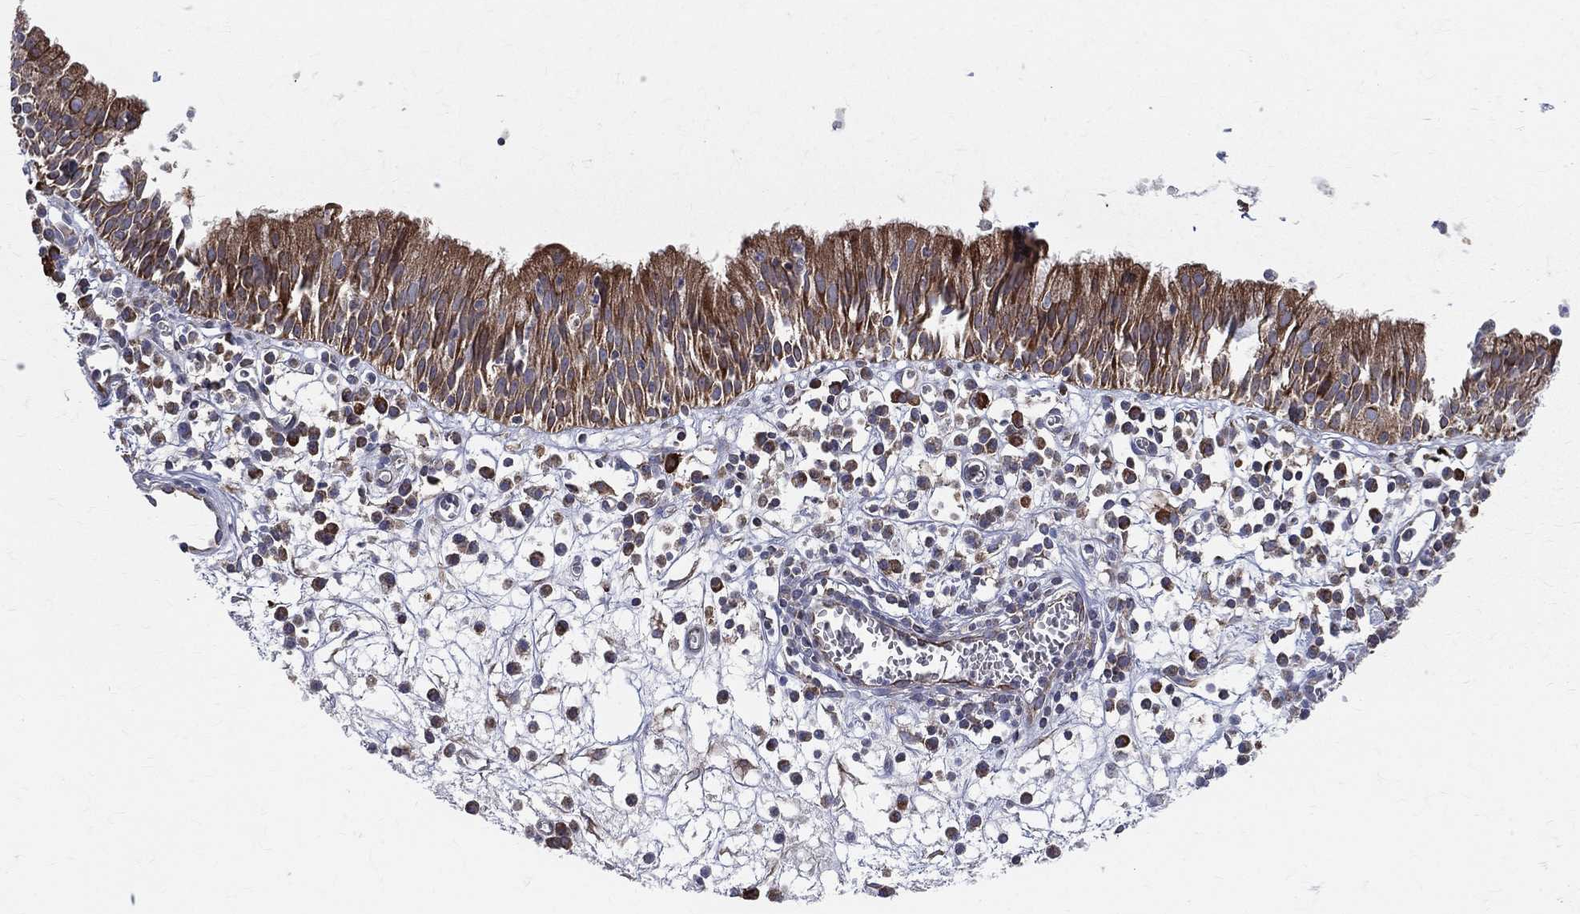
{"staining": {"intensity": "strong", "quantity": ">75%", "location": "cytoplasmic/membranous"}, "tissue": "nasopharynx", "cell_type": "Respiratory epithelial cells", "image_type": "normal", "snomed": [{"axis": "morphology", "description": "Normal tissue, NOS"}, {"axis": "topography", "description": "Nasopharynx"}], "caption": "About >75% of respiratory epithelial cells in unremarkable nasopharynx show strong cytoplasmic/membranous protein positivity as visualized by brown immunohistochemical staining.", "gene": "MIX23", "patient": {"sex": "female", "age": 77}}